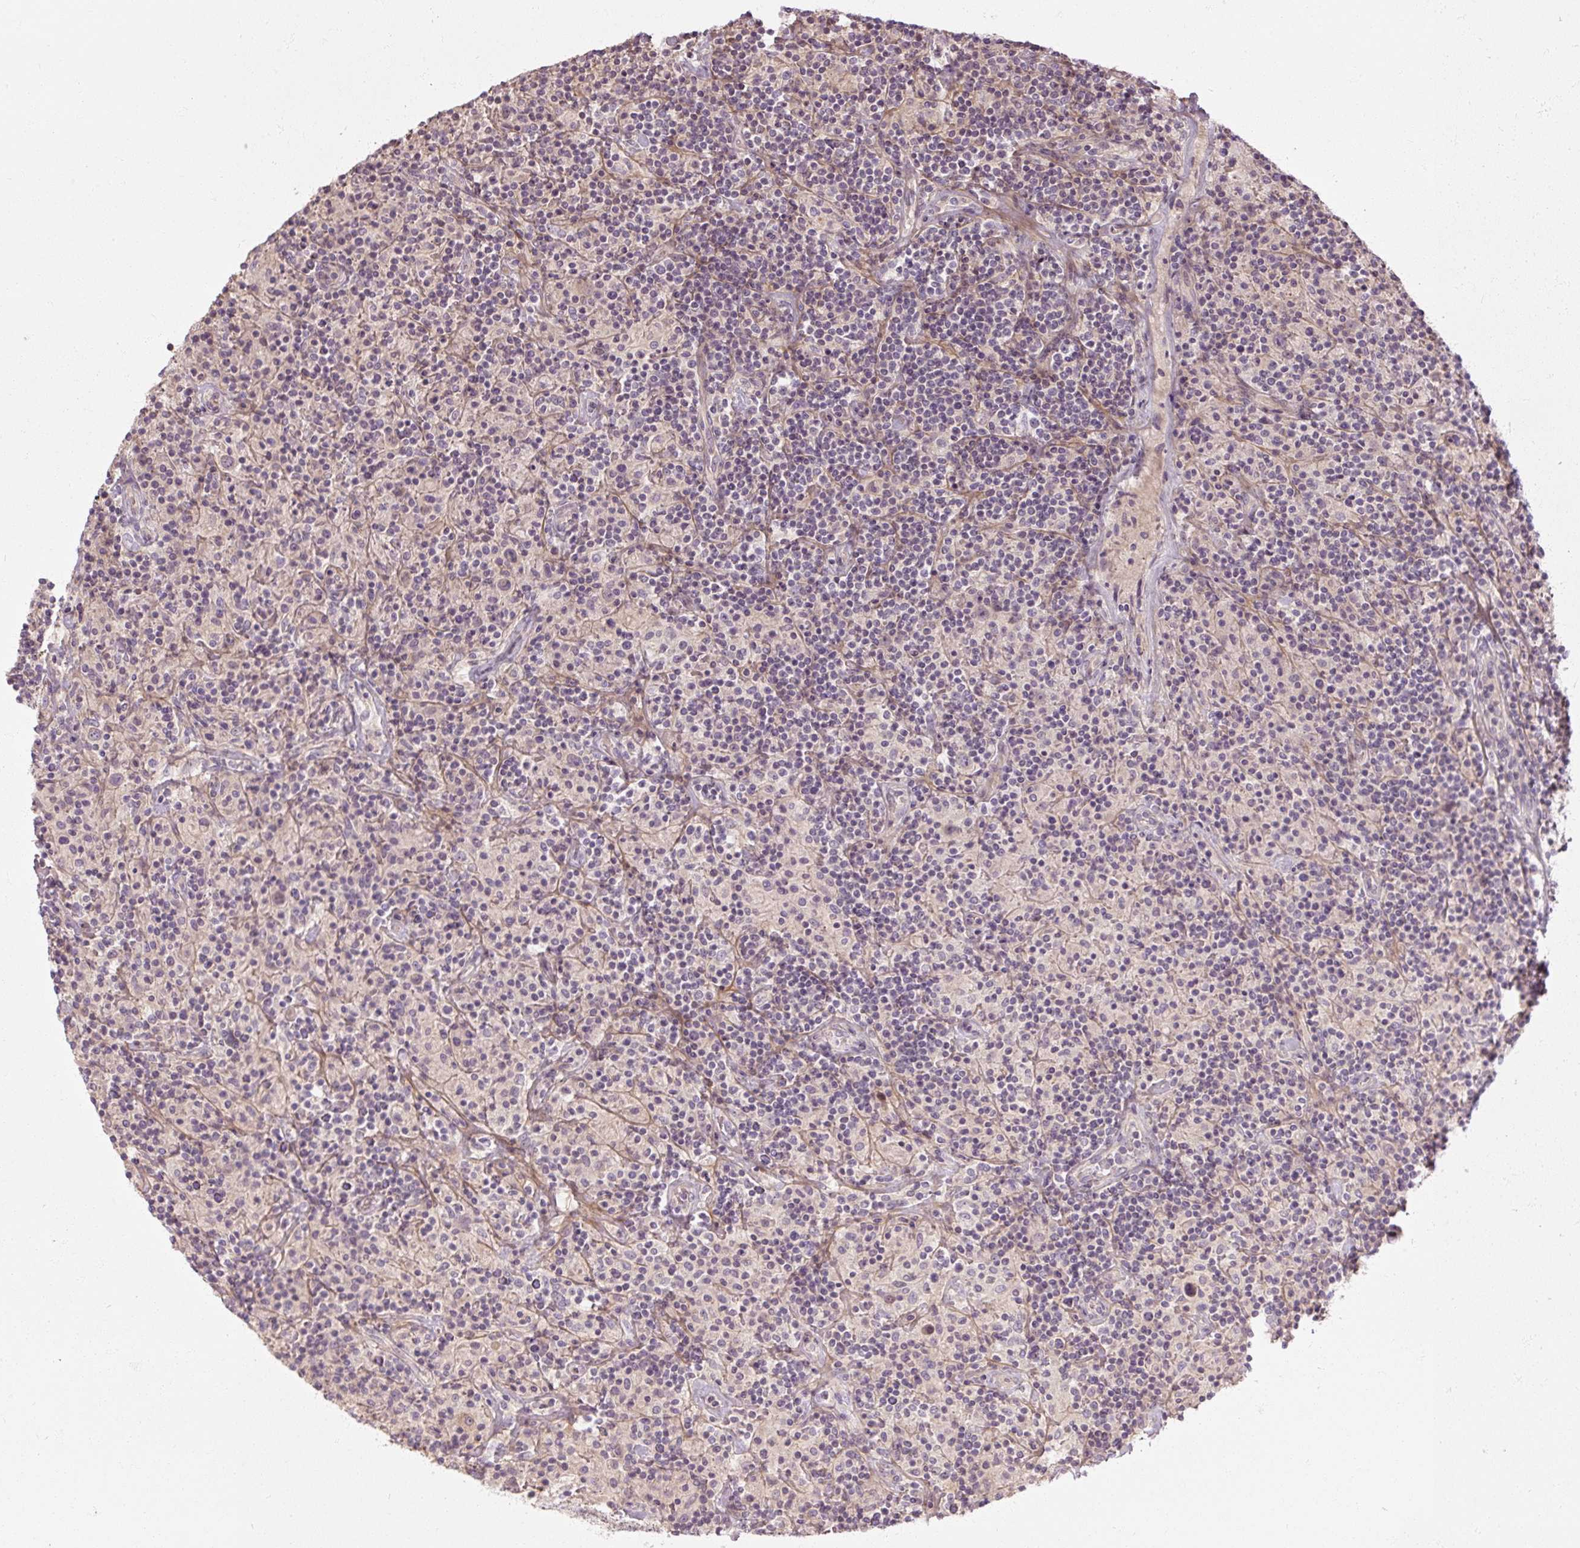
{"staining": {"intensity": "negative", "quantity": "none", "location": "none"}, "tissue": "lymphoma", "cell_type": "Tumor cells", "image_type": "cancer", "snomed": [{"axis": "morphology", "description": "Hodgkin's disease, NOS"}, {"axis": "topography", "description": "Lymph node"}], "caption": "The micrograph demonstrates no staining of tumor cells in Hodgkin's disease. Nuclei are stained in blue.", "gene": "RB1CC1", "patient": {"sex": "male", "age": 70}}